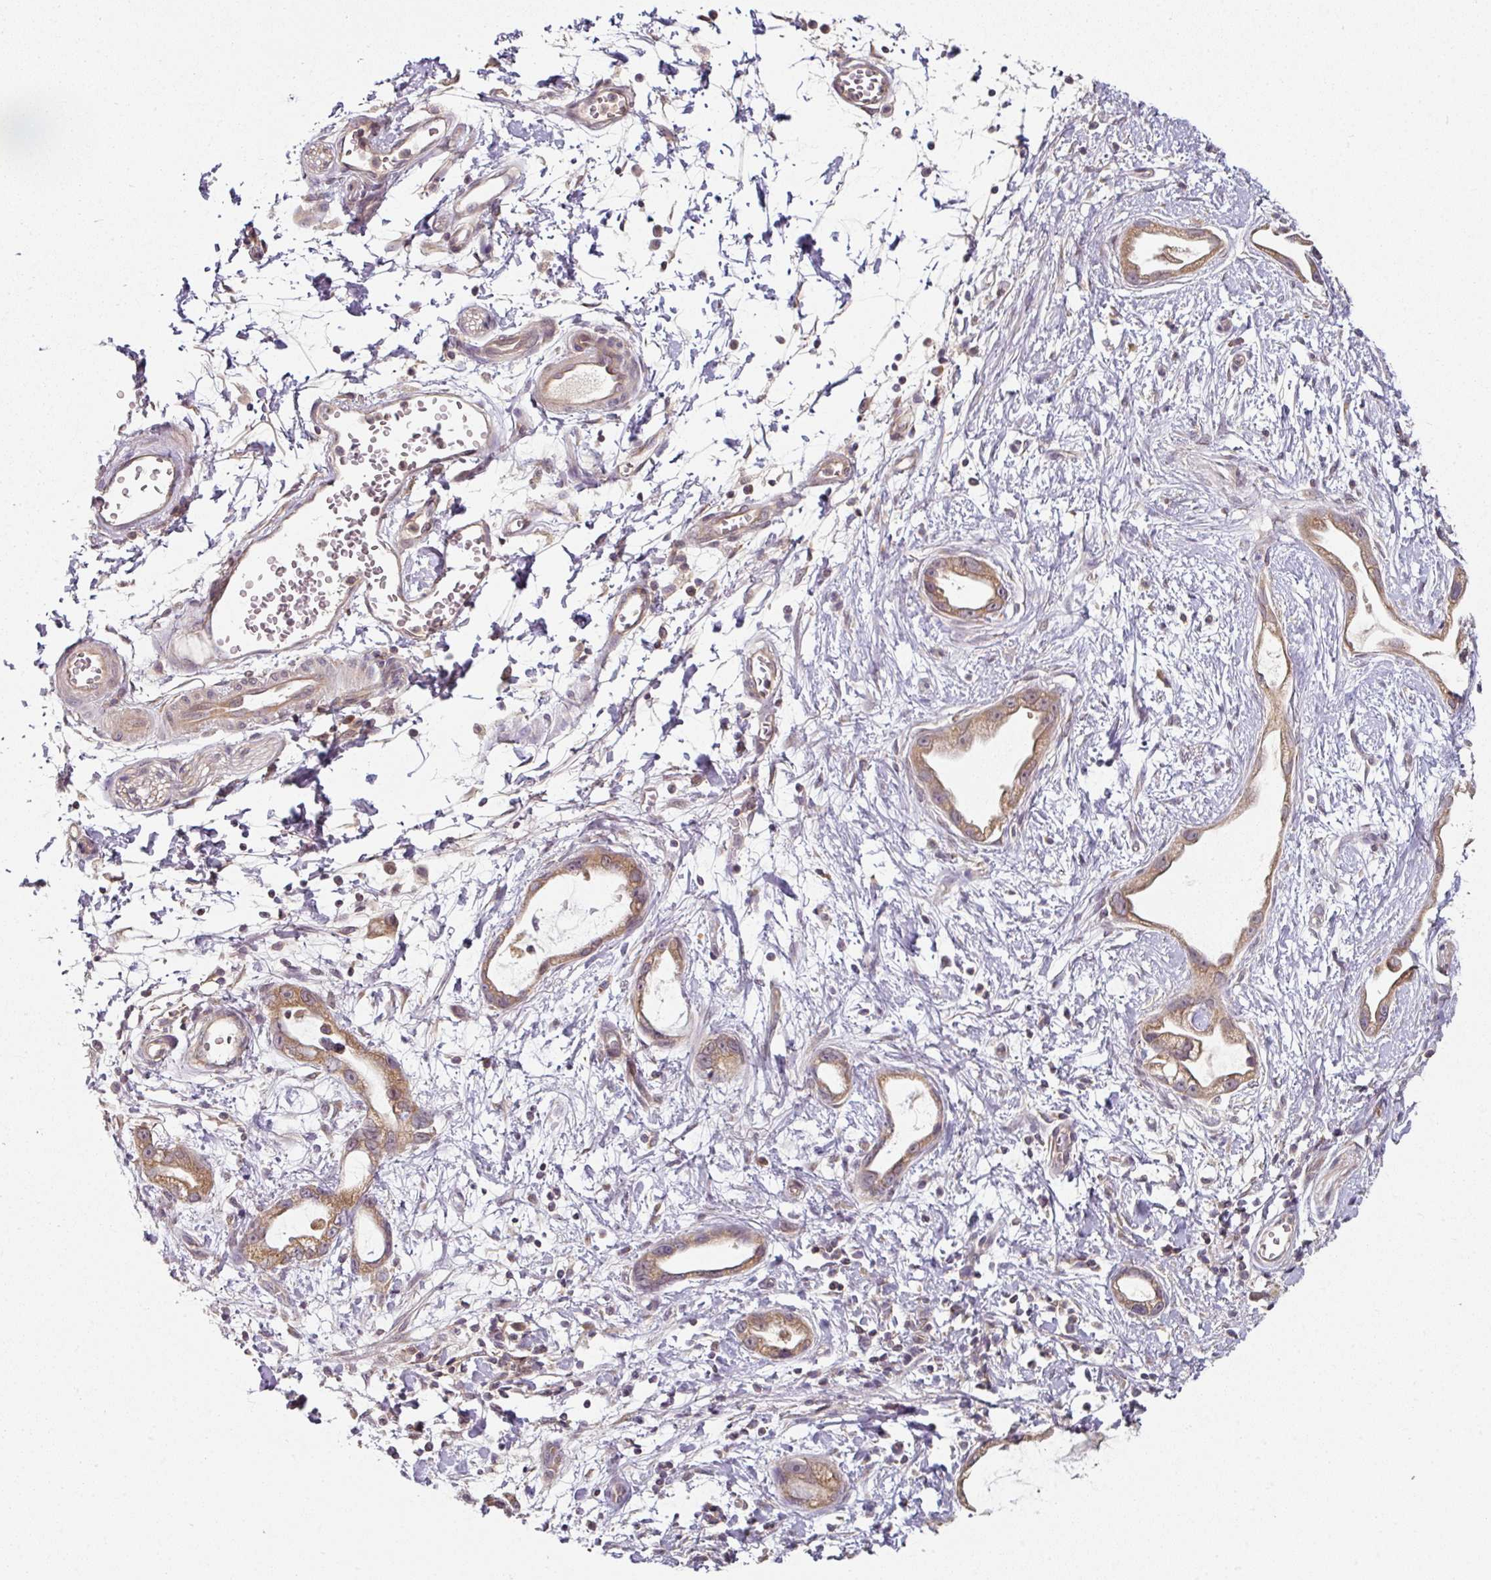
{"staining": {"intensity": "moderate", "quantity": ">75%", "location": "cytoplasmic/membranous"}, "tissue": "stomach cancer", "cell_type": "Tumor cells", "image_type": "cancer", "snomed": [{"axis": "morphology", "description": "Adenocarcinoma, NOS"}, {"axis": "topography", "description": "Stomach"}], "caption": "Tumor cells exhibit medium levels of moderate cytoplasmic/membranous staining in about >75% of cells in human stomach cancer. The staining was performed using DAB to visualize the protein expression in brown, while the nuclei were stained in blue with hematoxylin (Magnification: 20x).", "gene": "MAP2K2", "patient": {"sex": "male", "age": 55}}